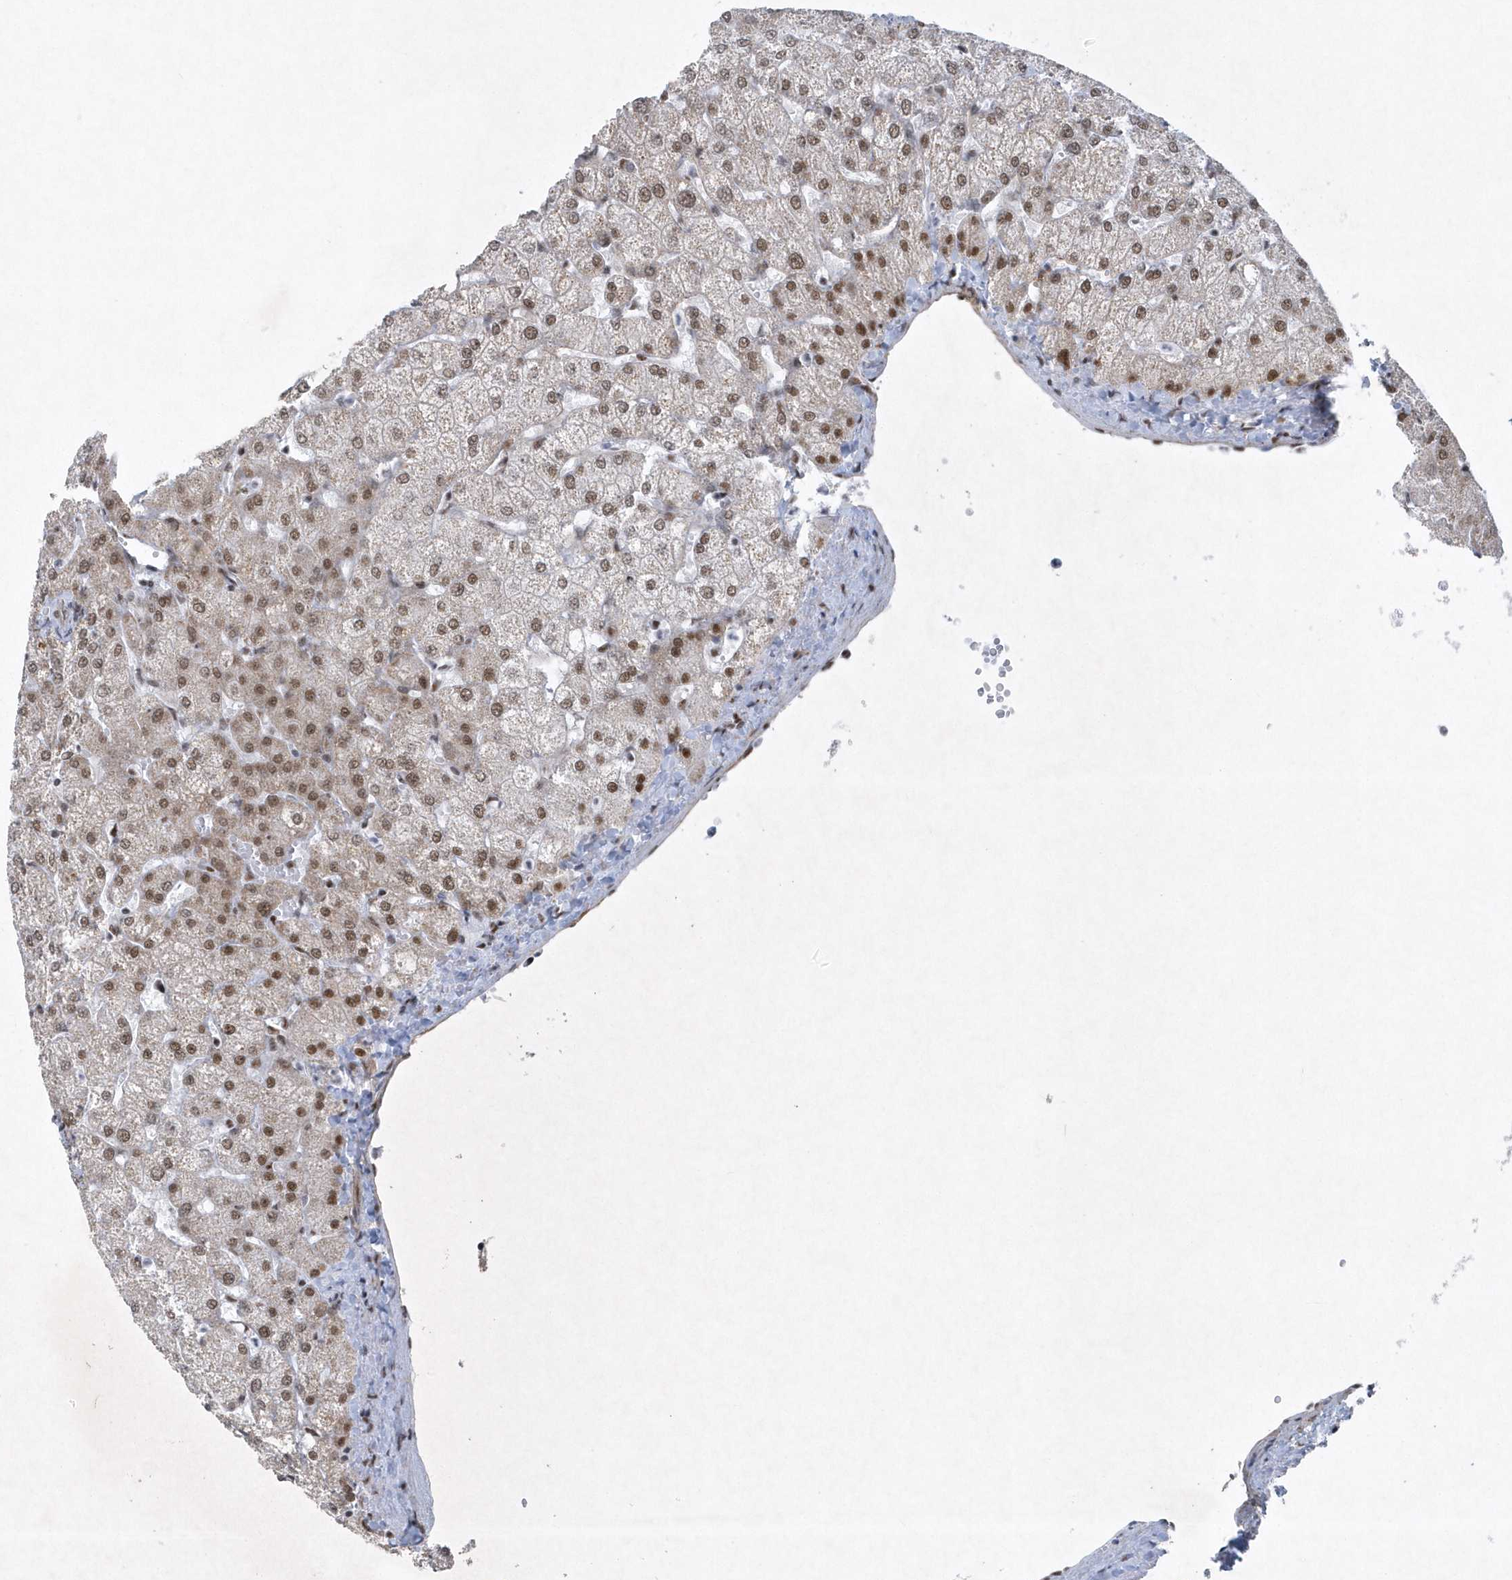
{"staining": {"intensity": "negative", "quantity": "none", "location": "none"}, "tissue": "liver", "cell_type": "Cholangiocytes", "image_type": "normal", "snomed": [{"axis": "morphology", "description": "Normal tissue, NOS"}, {"axis": "topography", "description": "Liver"}], "caption": "IHC of unremarkable liver demonstrates no positivity in cholangiocytes.", "gene": "DCLRE1A", "patient": {"sex": "female", "age": 54}}